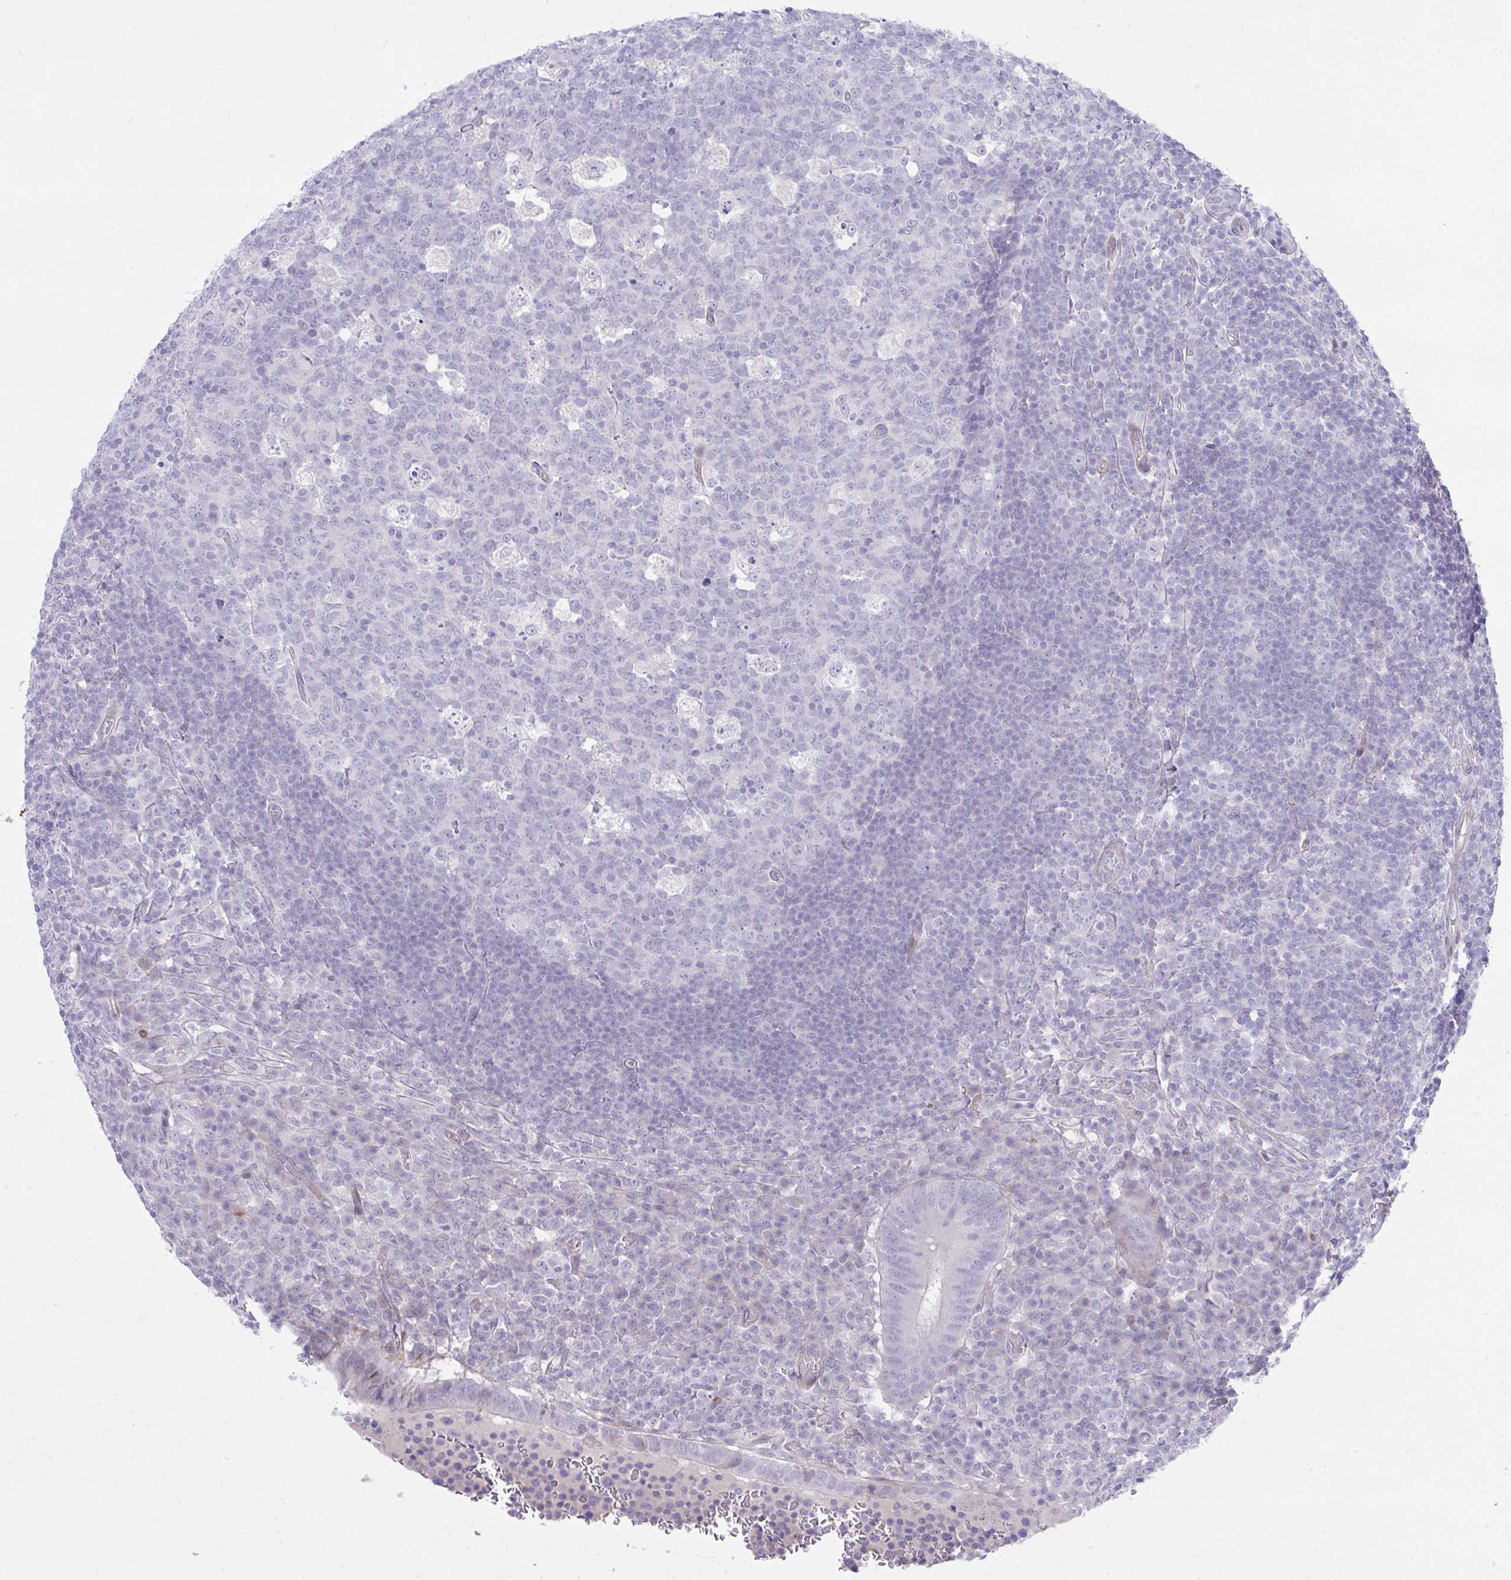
{"staining": {"intensity": "moderate", "quantity": "25%-75%", "location": "cytoplasmic/membranous"}, "tissue": "appendix", "cell_type": "Glandular cells", "image_type": "normal", "snomed": [{"axis": "morphology", "description": "Normal tissue, NOS"}, {"axis": "topography", "description": "Appendix"}], "caption": "Approximately 25%-75% of glandular cells in unremarkable human appendix display moderate cytoplasmic/membranous protein expression as visualized by brown immunohistochemical staining.", "gene": "MED9", "patient": {"sex": "male", "age": 18}}